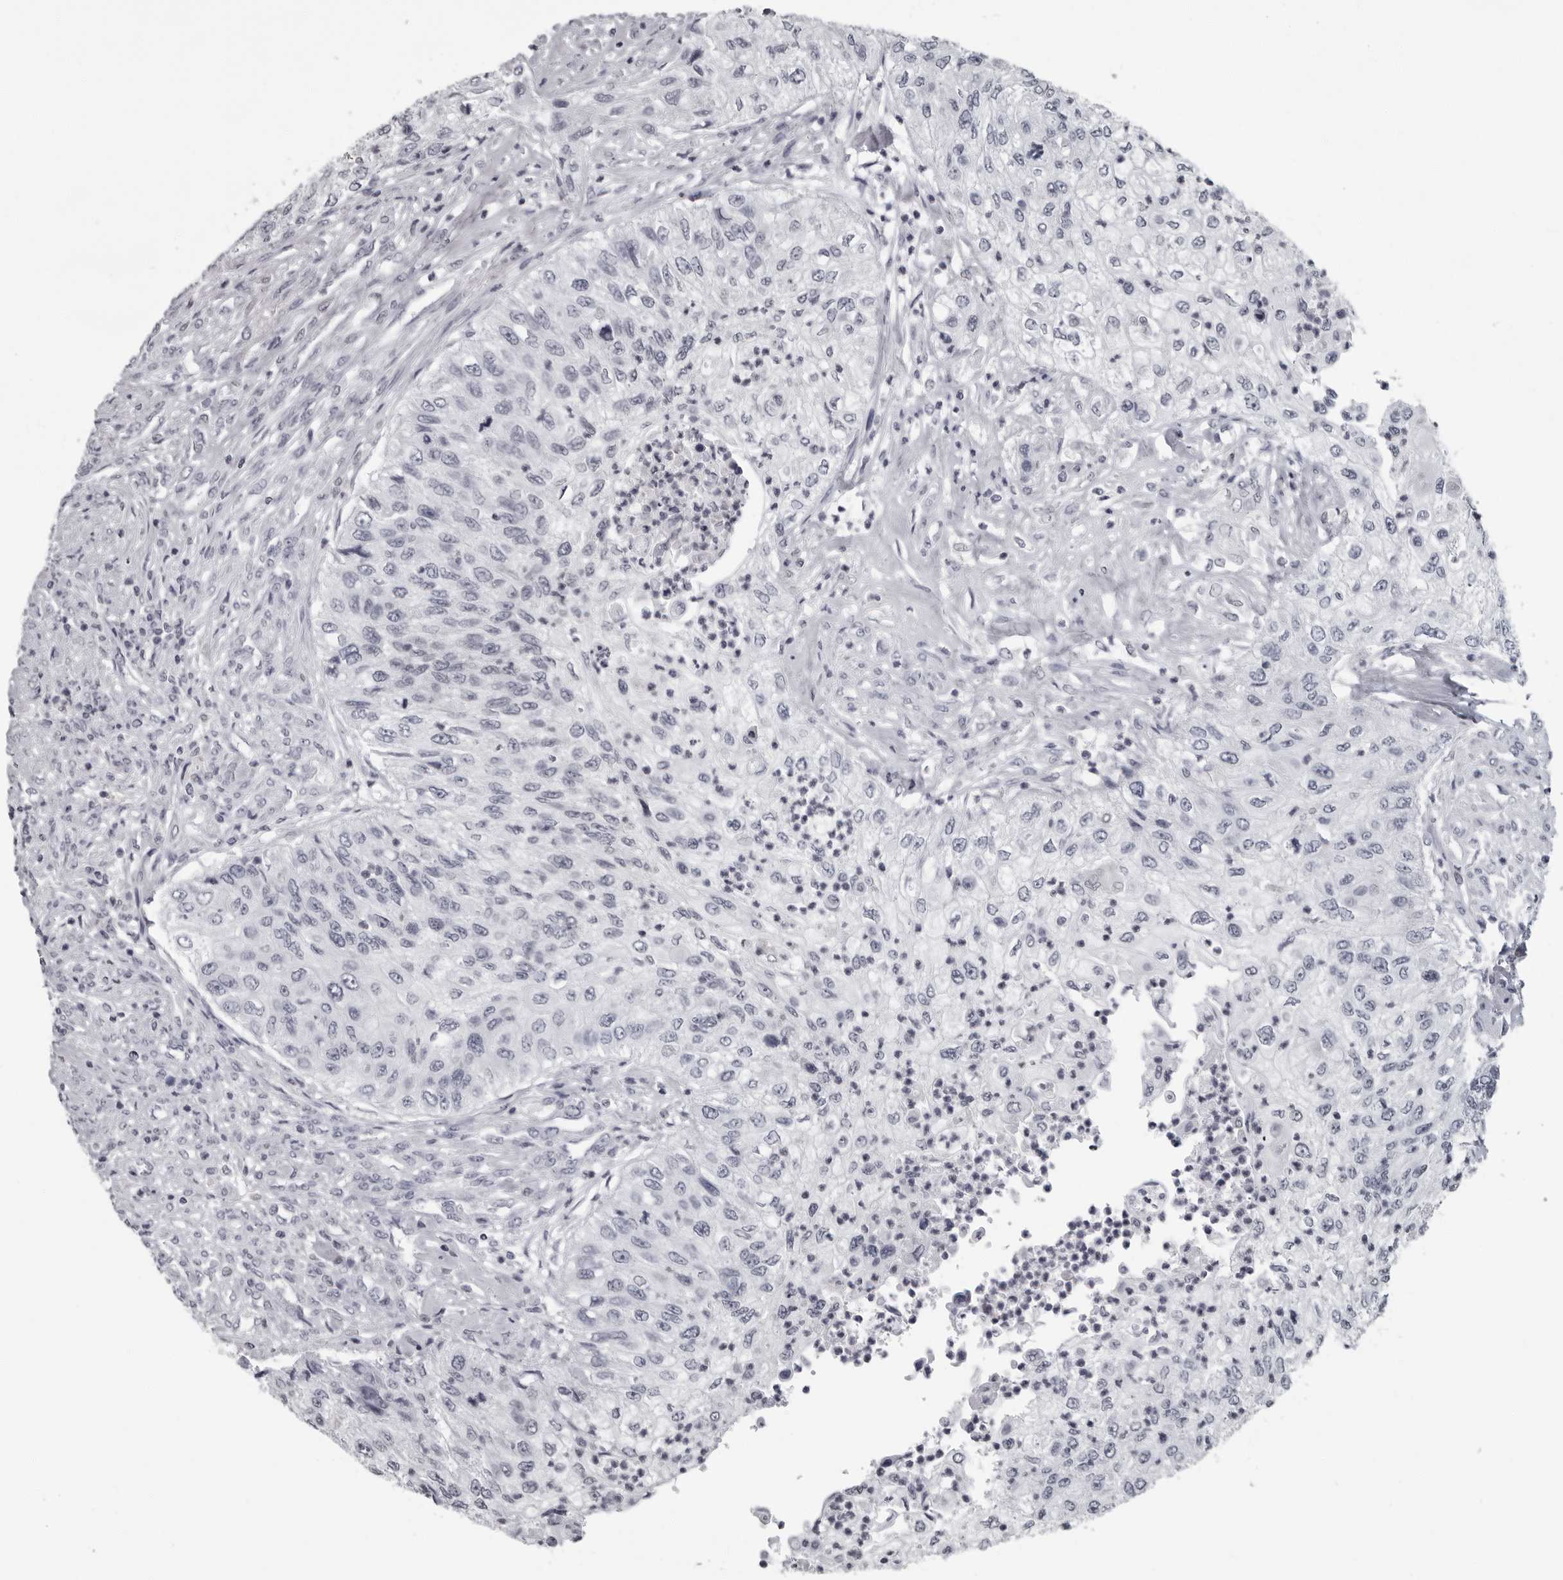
{"staining": {"intensity": "negative", "quantity": "none", "location": "none"}, "tissue": "urothelial cancer", "cell_type": "Tumor cells", "image_type": "cancer", "snomed": [{"axis": "morphology", "description": "Urothelial carcinoma, High grade"}, {"axis": "topography", "description": "Urinary bladder"}], "caption": "Tumor cells are negative for brown protein staining in urothelial cancer.", "gene": "LZIC", "patient": {"sex": "female", "age": 60}}